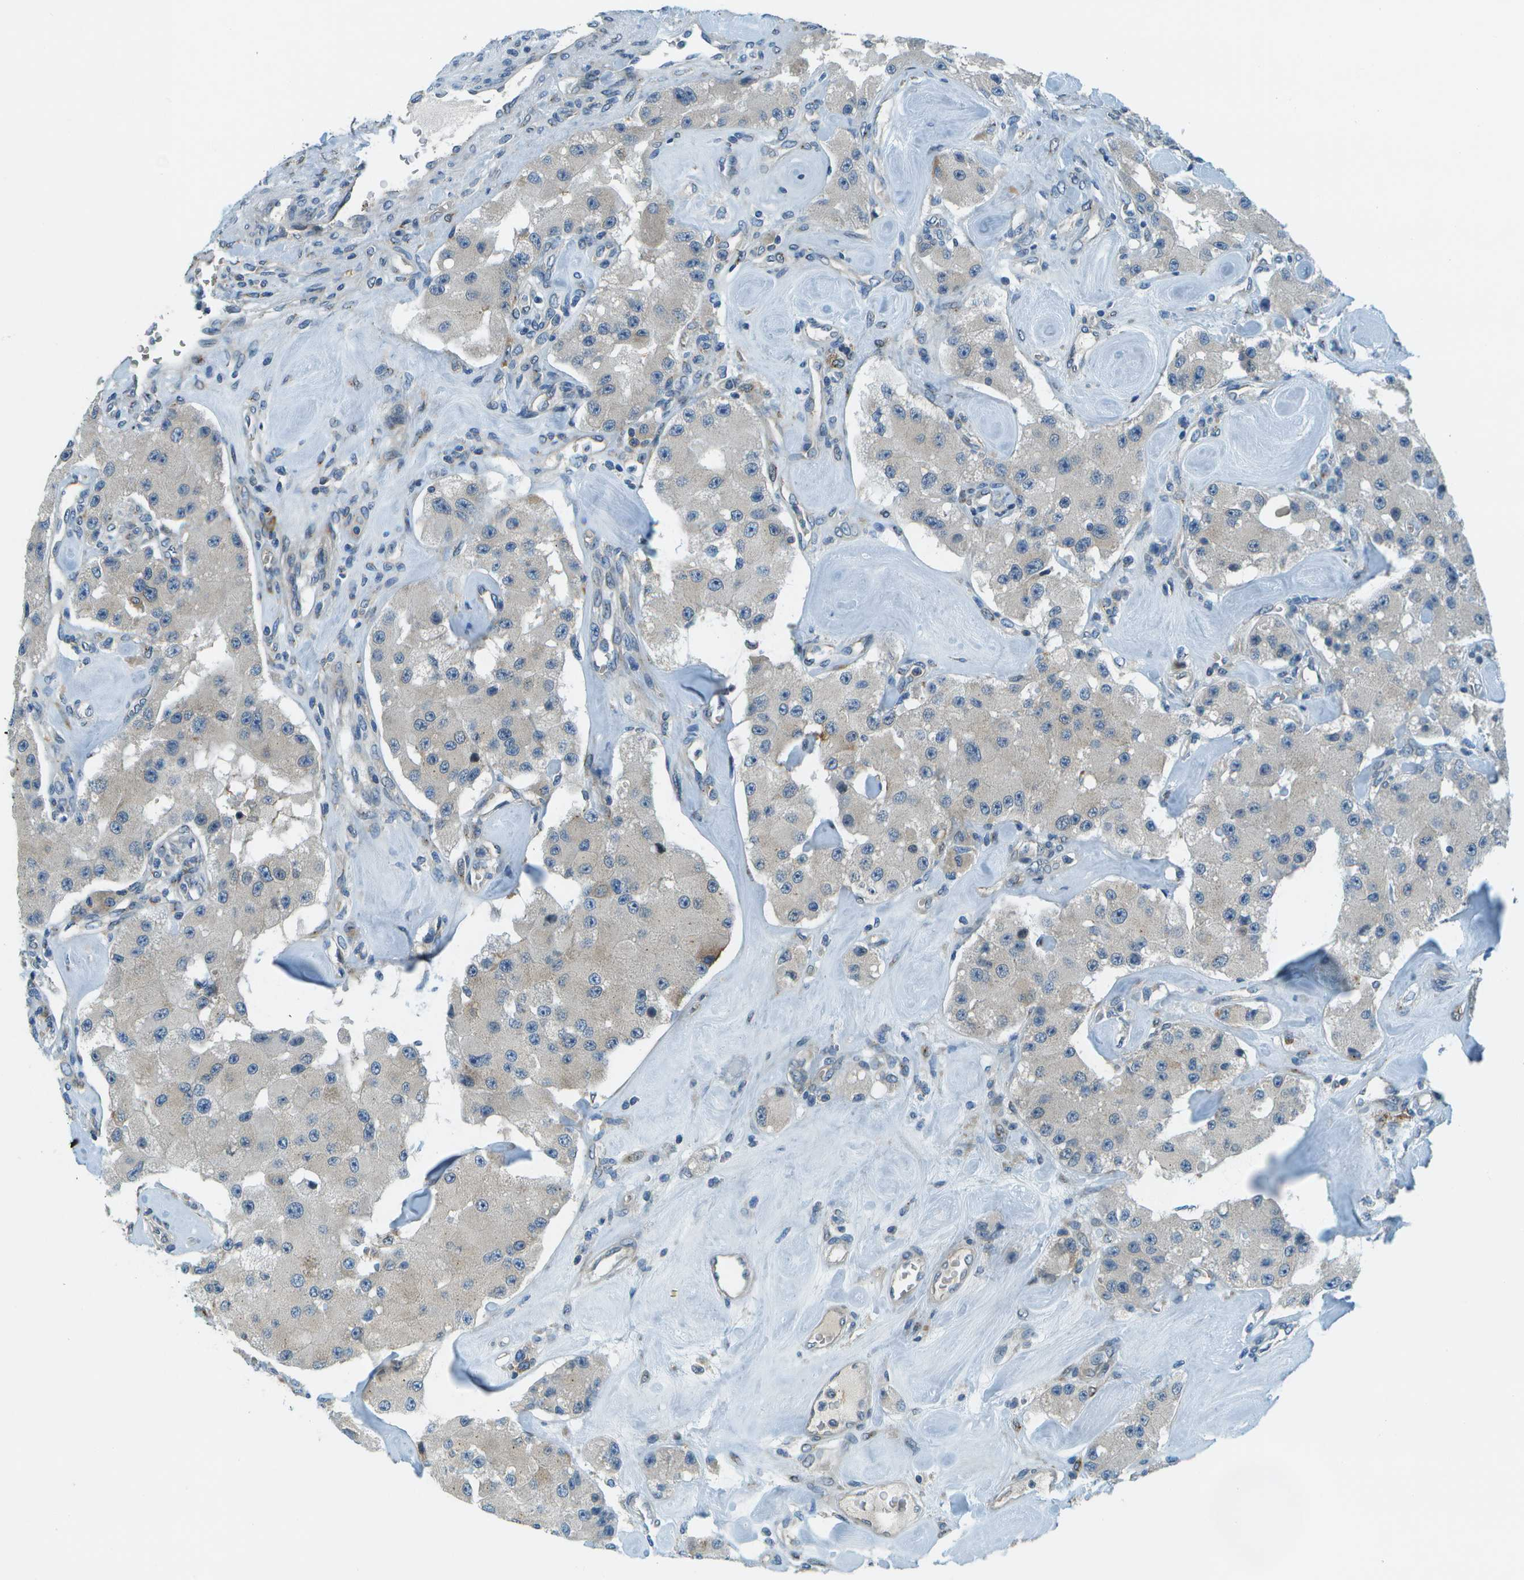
{"staining": {"intensity": "negative", "quantity": "none", "location": "none"}, "tissue": "carcinoid", "cell_type": "Tumor cells", "image_type": "cancer", "snomed": [{"axis": "morphology", "description": "Carcinoid, malignant, NOS"}, {"axis": "topography", "description": "Pancreas"}], "caption": "This is an immunohistochemistry (IHC) histopathology image of human carcinoid (malignant). There is no positivity in tumor cells.", "gene": "CTIF", "patient": {"sex": "male", "age": 41}}